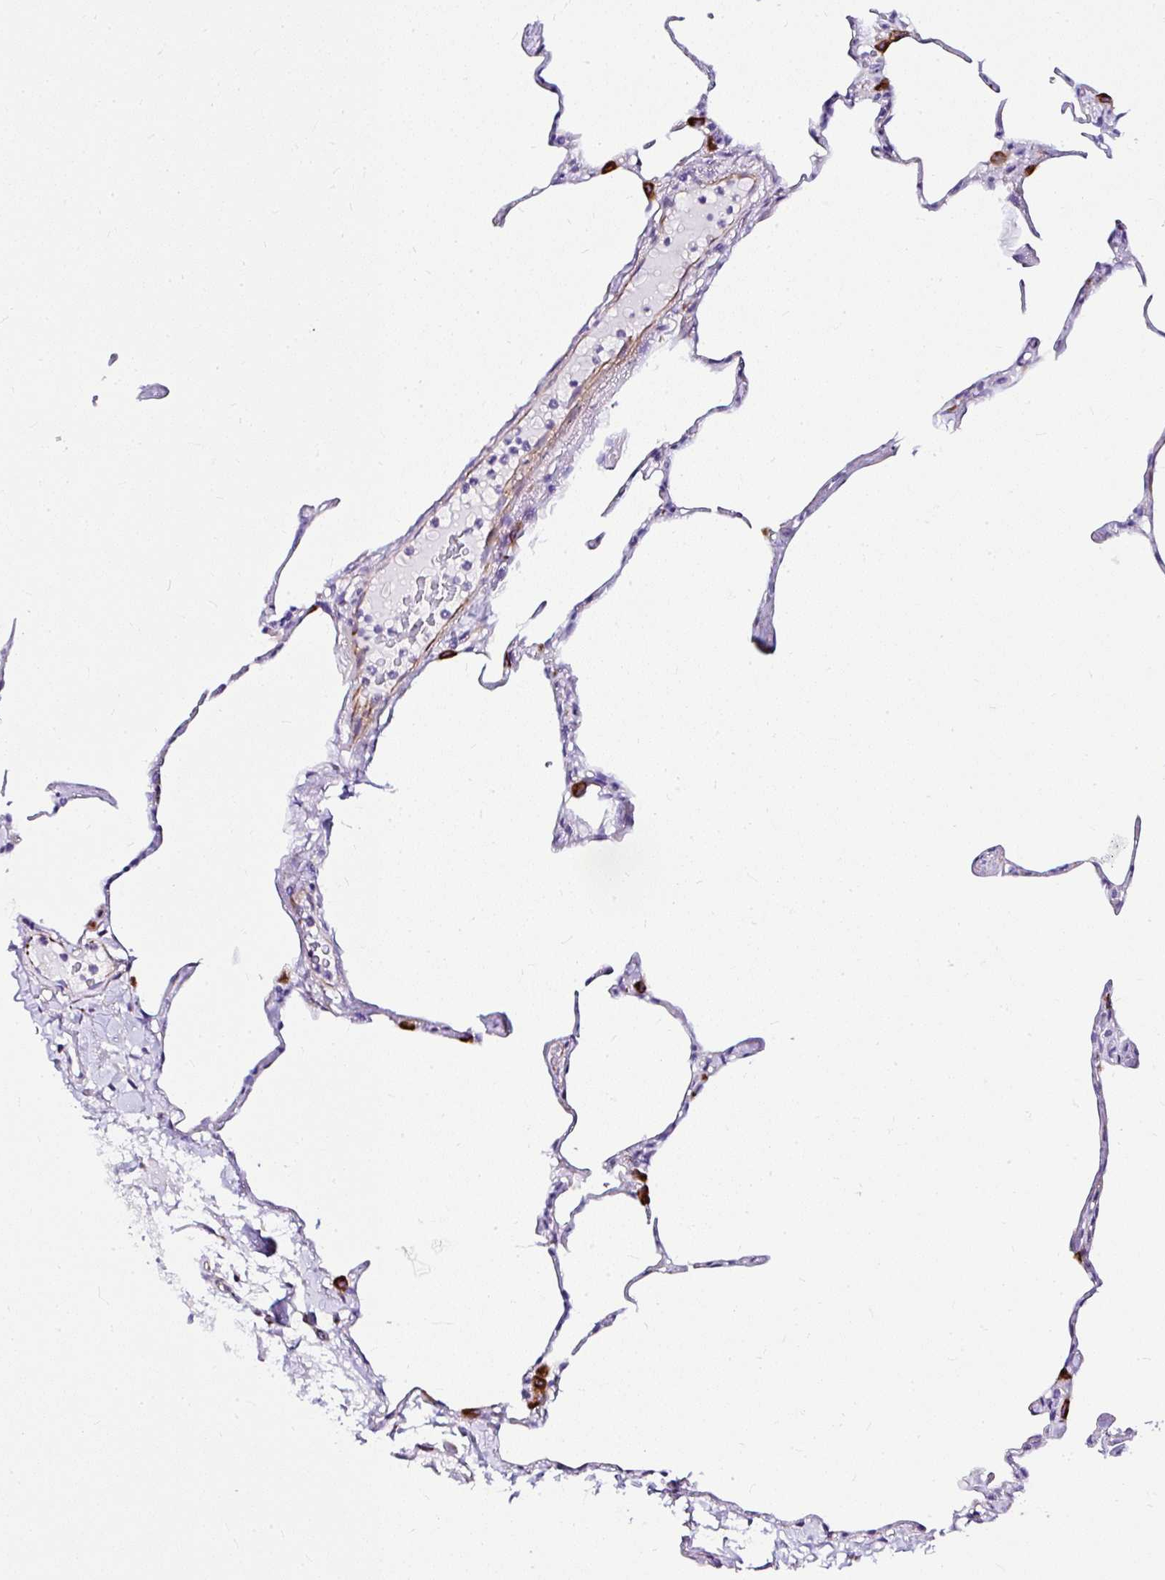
{"staining": {"intensity": "negative", "quantity": "none", "location": "none"}, "tissue": "lung", "cell_type": "Alveolar cells", "image_type": "normal", "snomed": [{"axis": "morphology", "description": "Normal tissue, NOS"}, {"axis": "topography", "description": "Lung"}], "caption": "An IHC image of benign lung is shown. There is no staining in alveolar cells of lung. Brightfield microscopy of immunohistochemistry stained with DAB (3,3'-diaminobenzidine) (brown) and hematoxylin (blue), captured at high magnification.", "gene": "DEPDC5", "patient": {"sex": "male", "age": 65}}